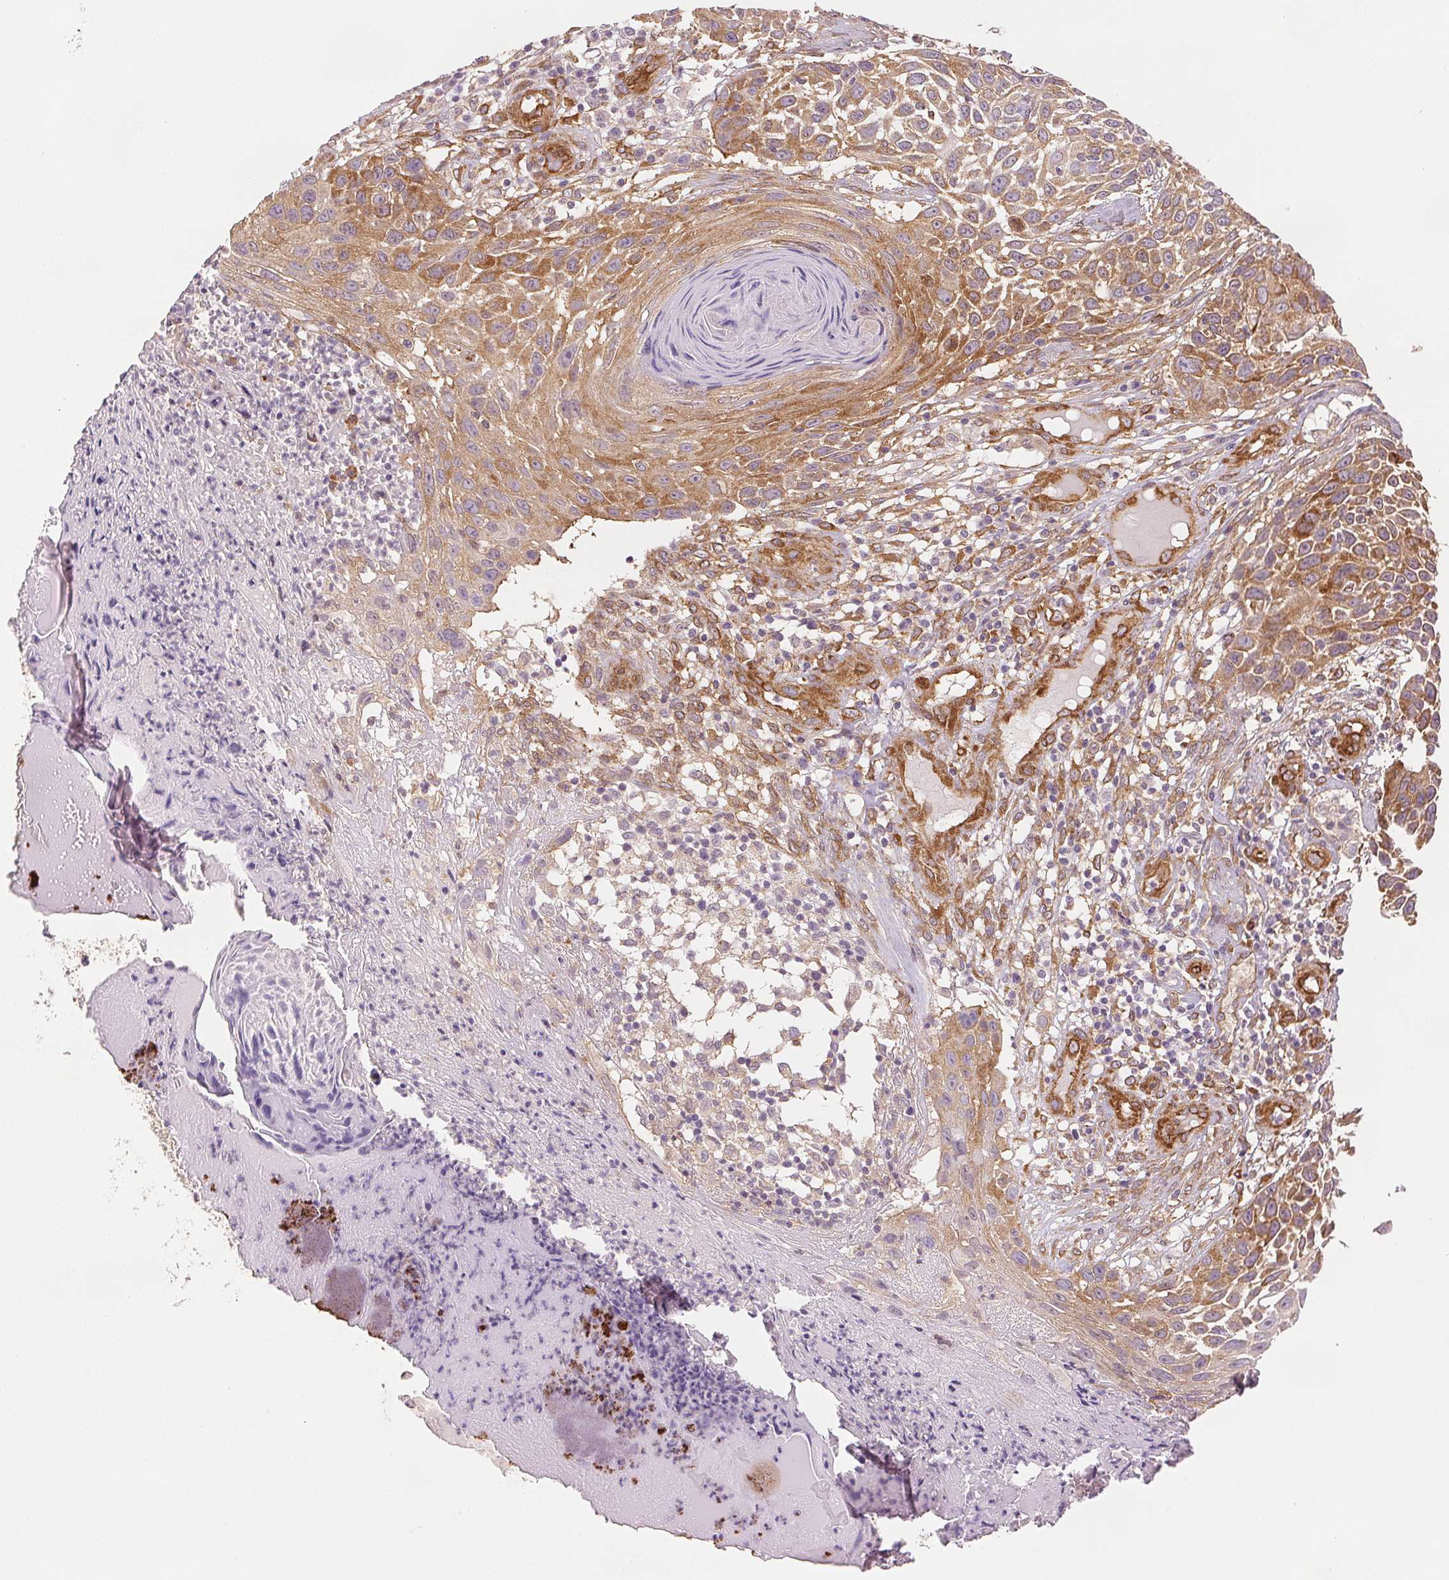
{"staining": {"intensity": "moderate", "quantity": ">75%", "location": "cytoplasmic/membranous"}, "tissue": "skin cancer", "cell_type": "Tumor cells", "image_type": "cancer", "snomed": [{"axis": "morphology", "description": "Squamous cell carcinoma, NOS"}, {"axis": "topography", "description": "Skin"}], "caption": "Protein expression analysis of skin cancer displays moderate cytoplasmic/membranous expression in about >75% of tumor cells.", "gene": "DIAPH2", "patient": {"sex": "male", "age": 92}}